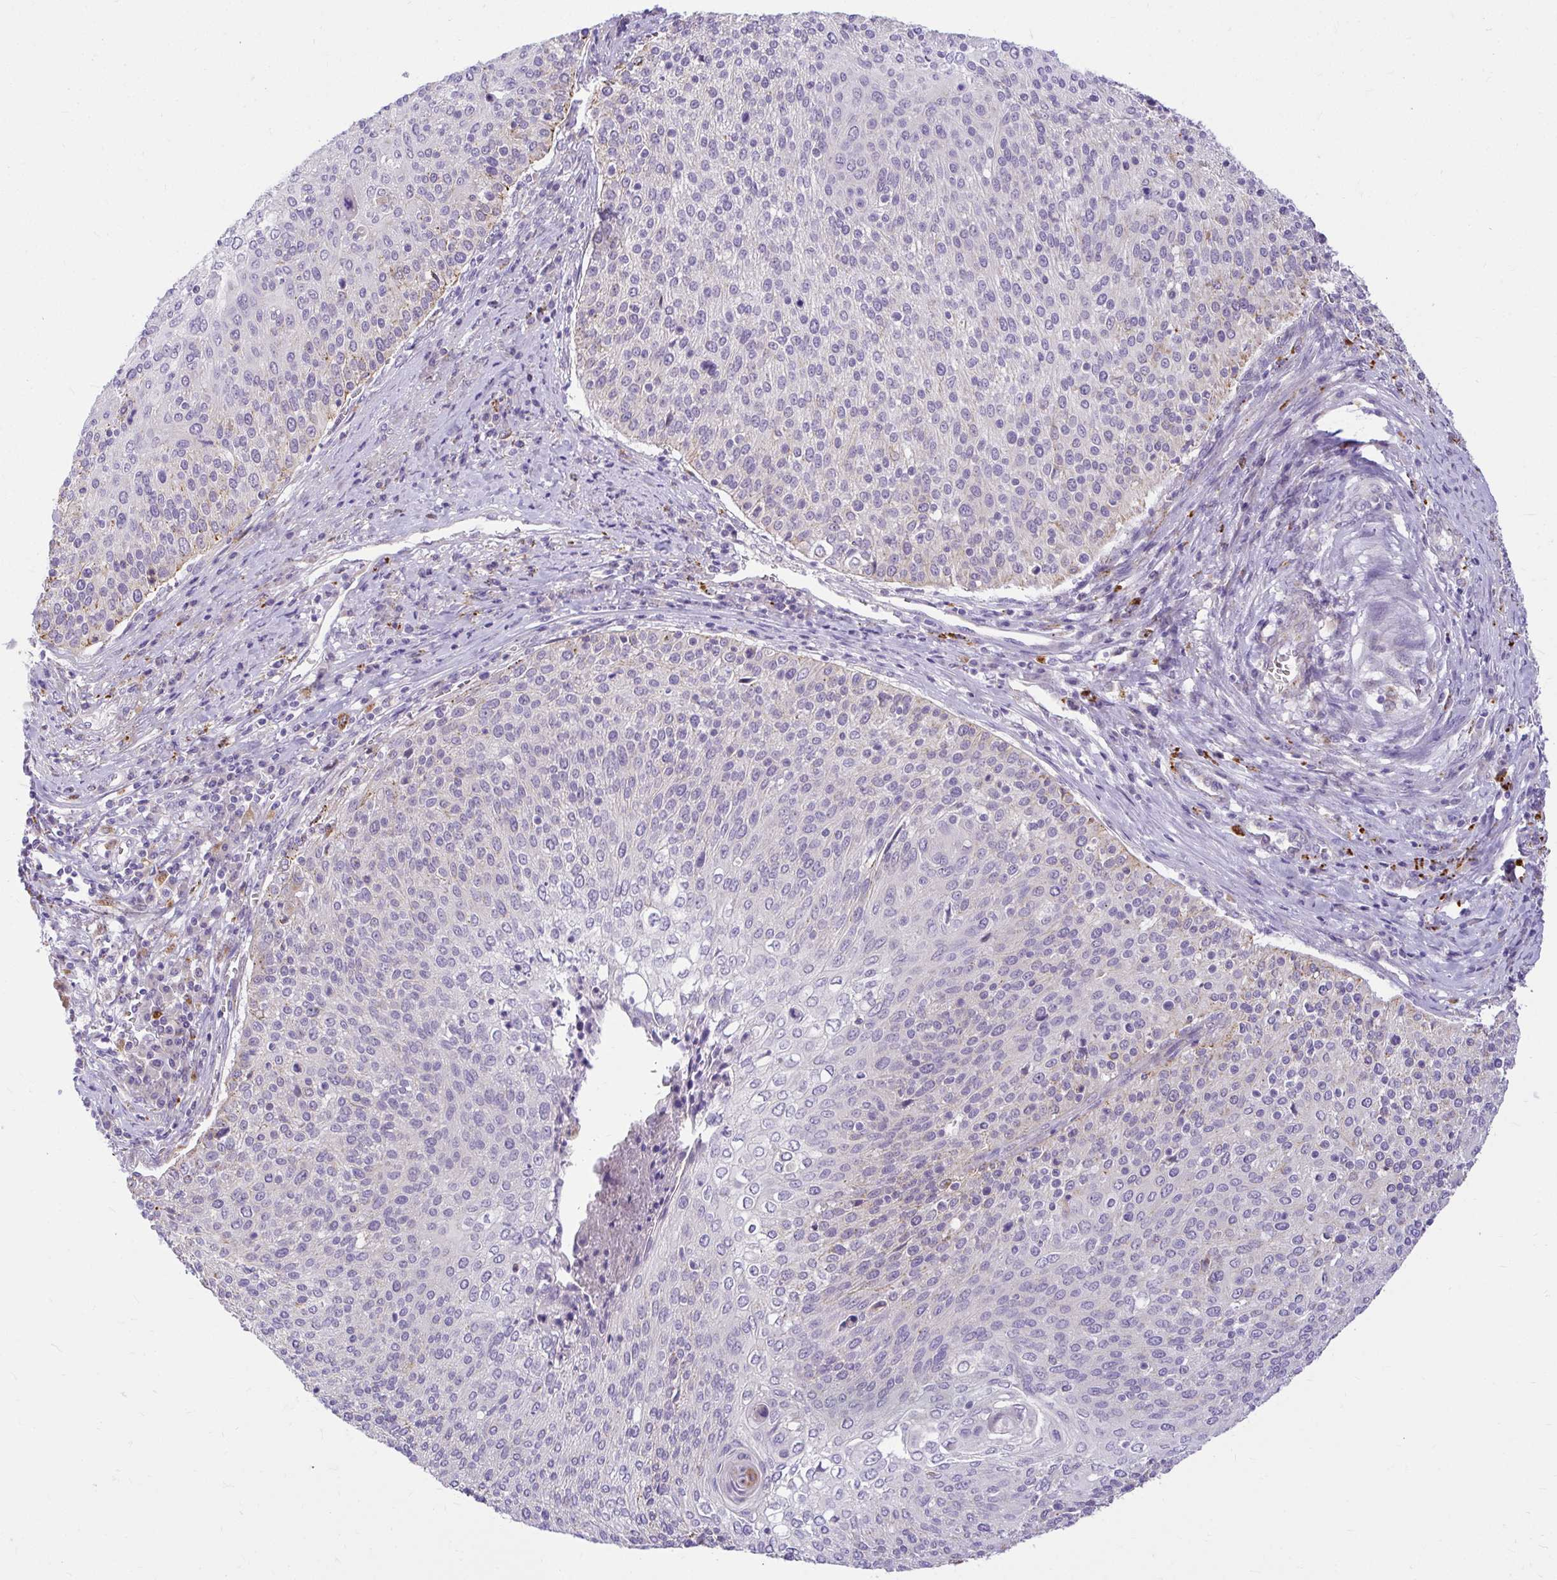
{"staining": {"intensity": "weak", "quantity": "<25%", "location": "cytoplasmic/membranous"}, "tissue": "cervical cancer", "cell_type": "Tumor cells", "image_type": "cancer", "snomed": [{"axis": "morphology", "description": "Squamous cell carcinoma, NOS"}, {"axis": "topography", "description": "Cervix"}], "caption": "Immunohistochemistry (IHC) histopathology image of cervical cancer (squamous cell carcinoma) stained for a protein (brown), which demonstrates no expression in tumor cells. (Brightfield microscopy of DAB (3,3'-diaminobenzidine) IHC at high magnification).", "gene": "PKN3", "patient": {"sex": "female", "age": 31}}